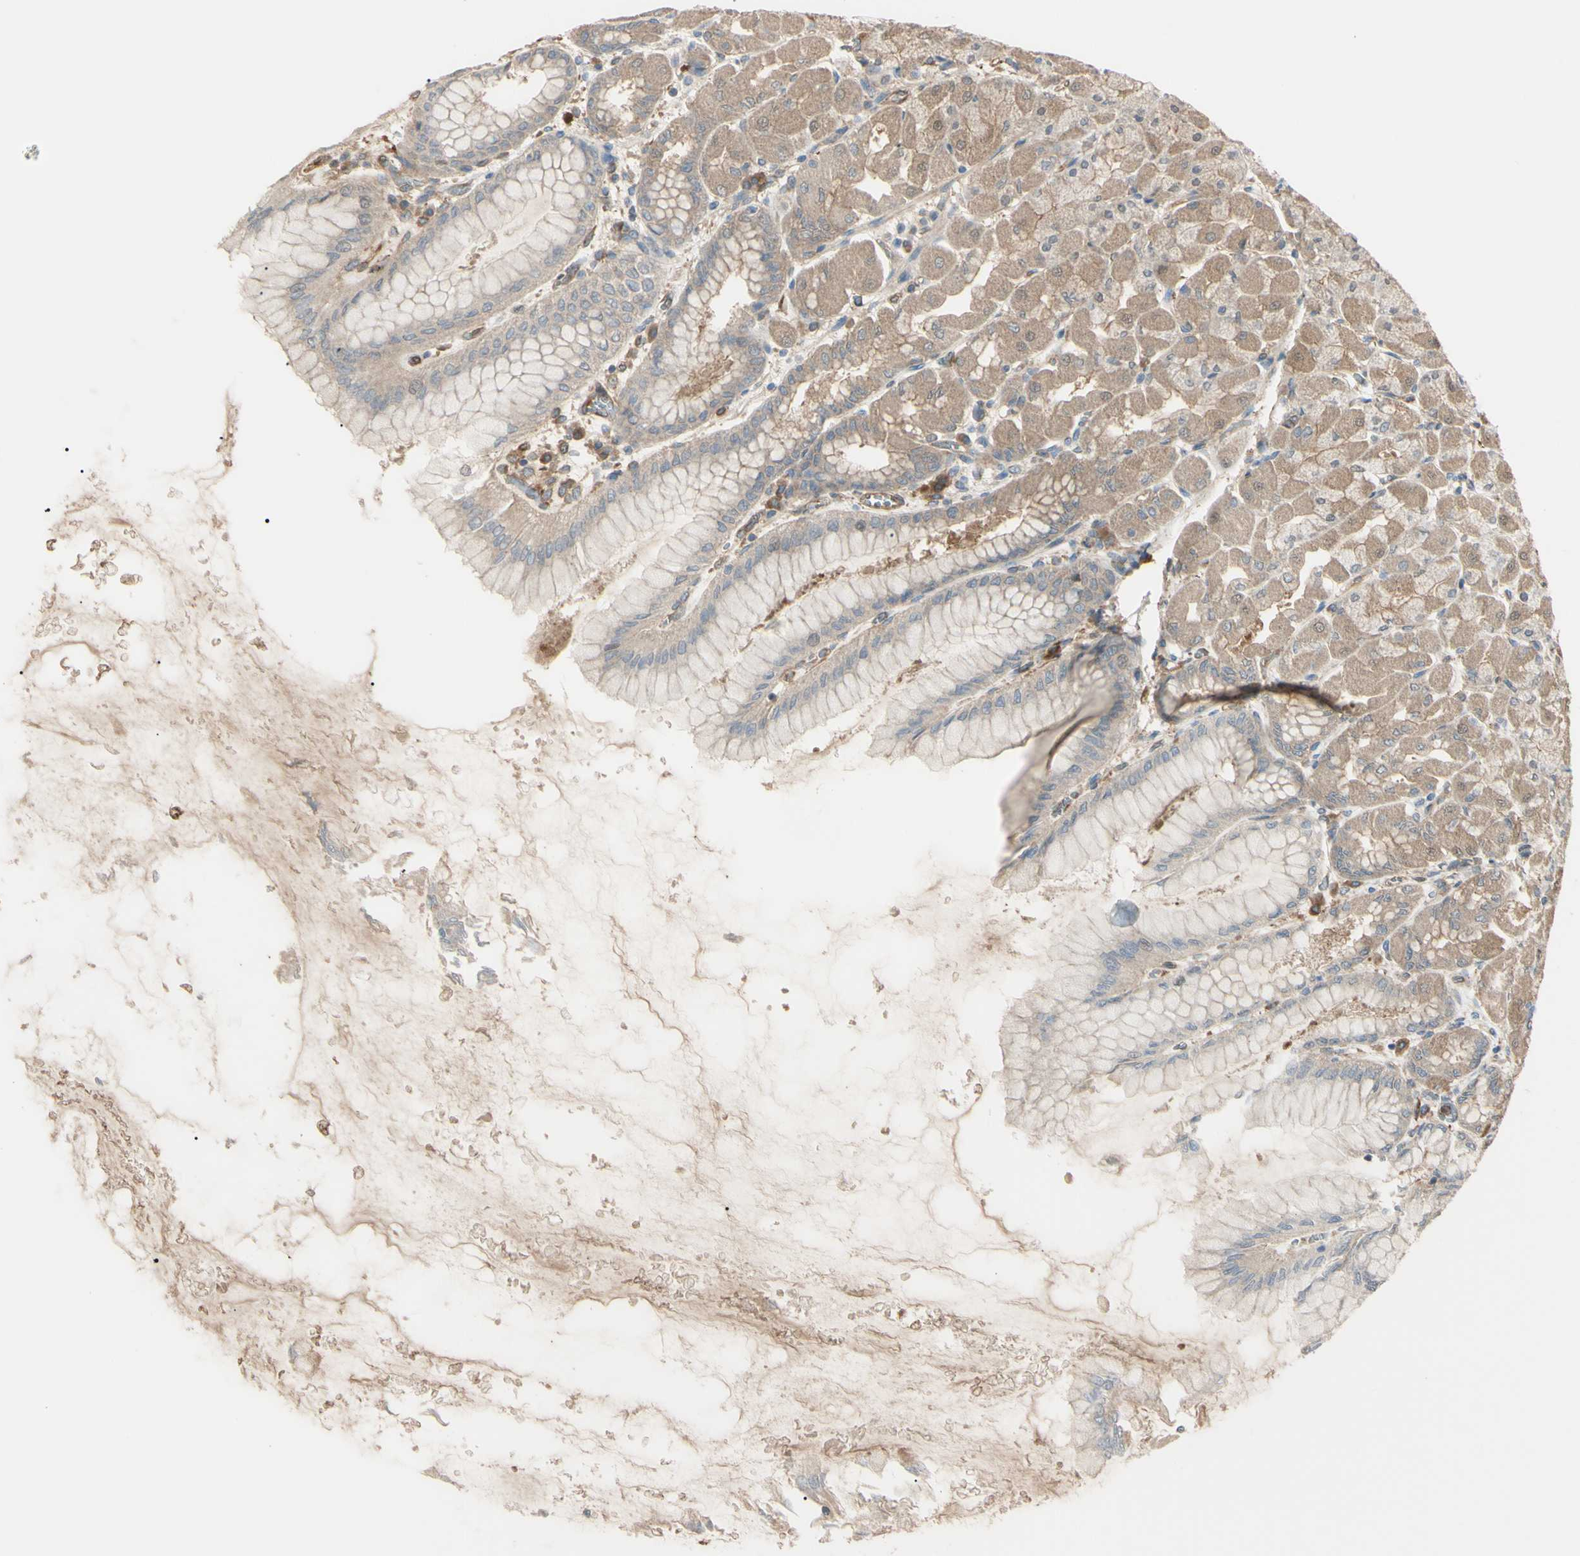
{"staining": {"intensity": "moderate", "quantity": ">75%", "location": "cytoplasmic/membranous"}, "tissue": "stomach", "cell_type": "Glandular cells", "image_type": "normal", "snomed": [{"axis": "morphology", "description": "Normal tissue, NOS"}, {"axis": "topography", "description": "Stomach, upper"}], "caption": "Immunohistochemistry (IHC) image of normal stomach: human stomach stained using immunohistochemistry shows medium levels of moderate protein expression localized specifically in the cytoplasmic/membranous of glandular cells, appearing as a cytoplasmic/membranous brown color.", "gene": "PTPN12", "patient": {"sex": "female", "age": 56}}